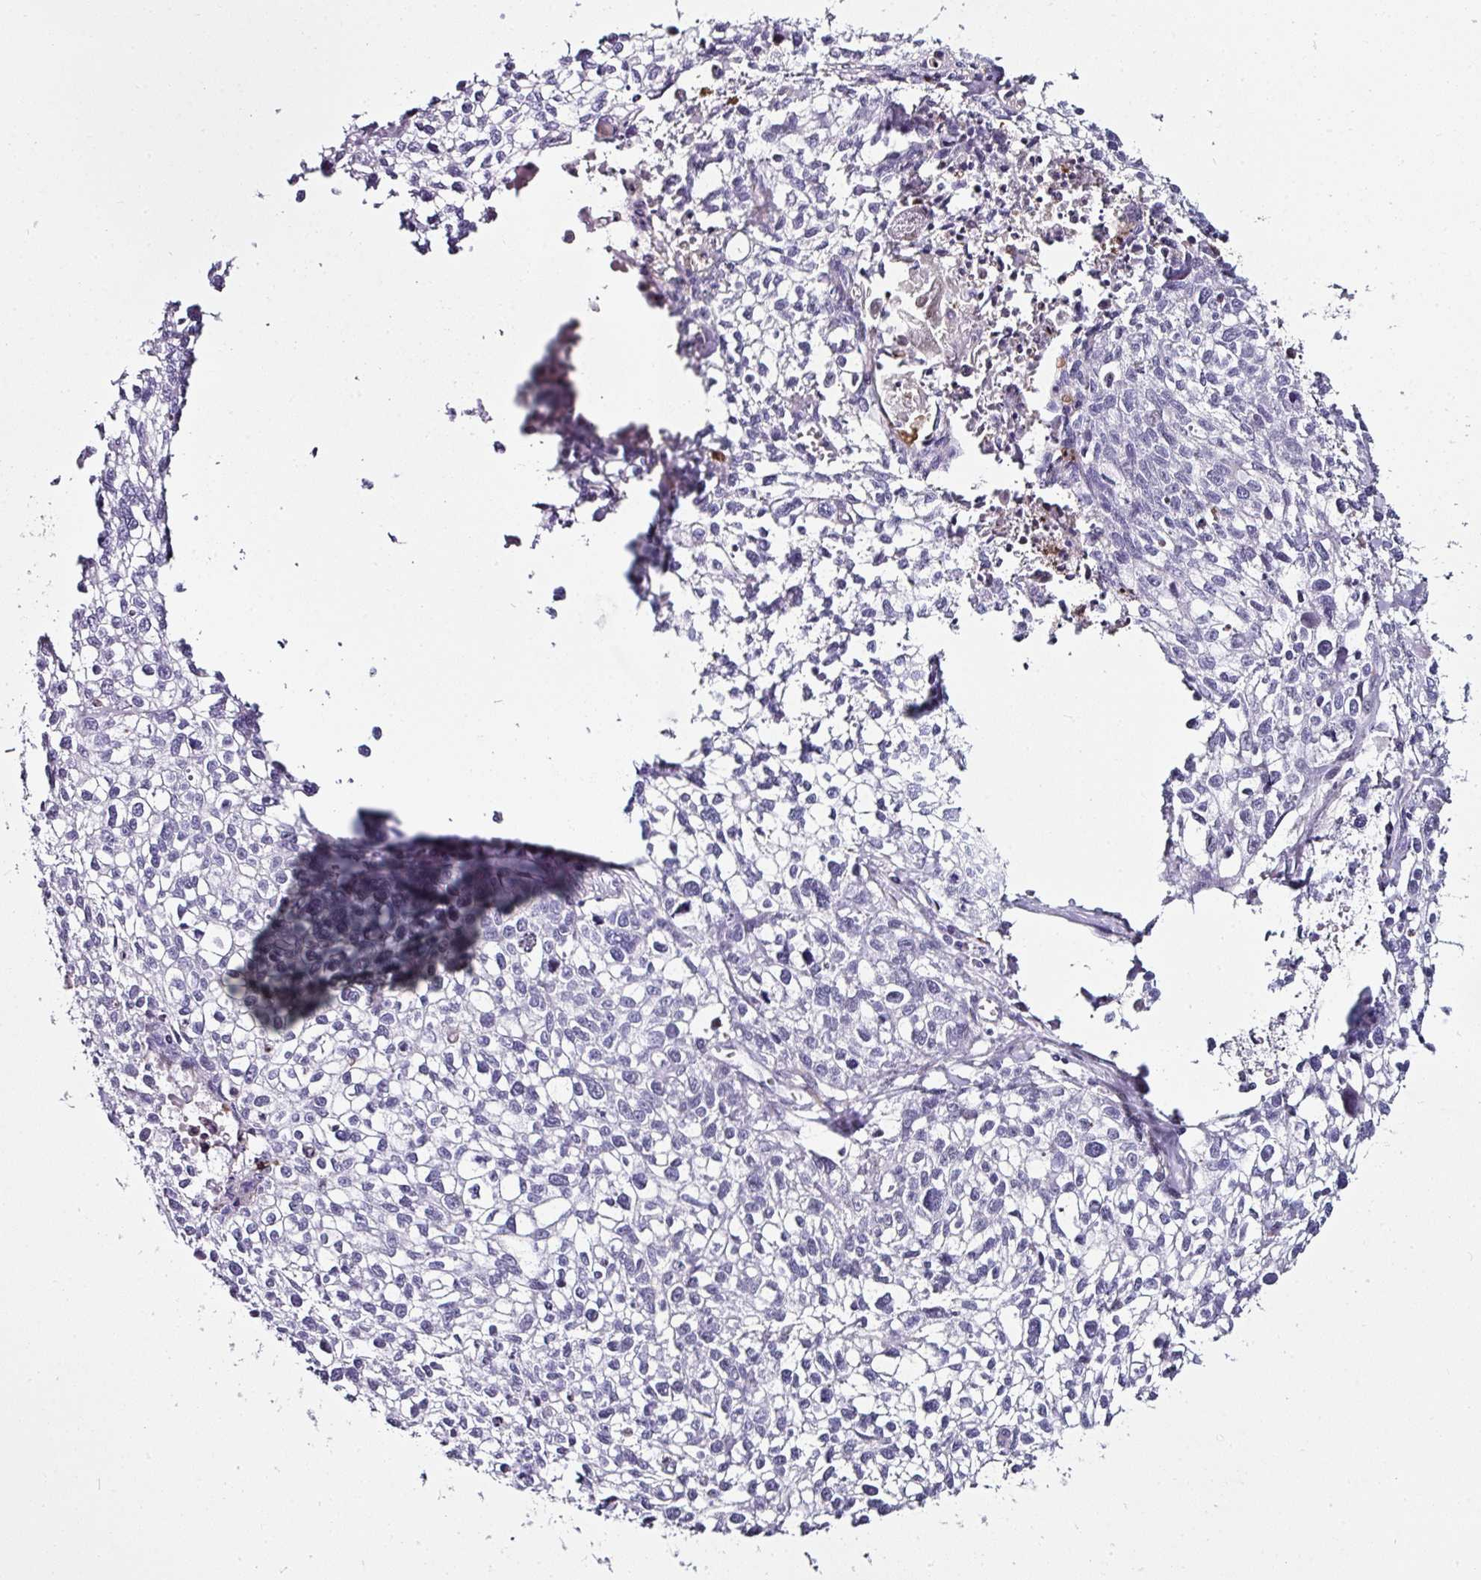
{"staining": {"intensity": "negative", "quantity": "none", "location": "none"}, "tissue": "lung cancer", "cell_type": "Tumor cells", "image_type": "cancer", "snomed": [{"axis": "morphology", "description": "Squamous cell carcinoma, NOS"}, {"axis": "topography", "description": "Lung"}], "caption": "Tumor cells are negative for brown protein staining in lung cancer (squamous cell carcinoma).", "gene": "TMPRSS9", "patient": {"sex": "male", "age": 74}}